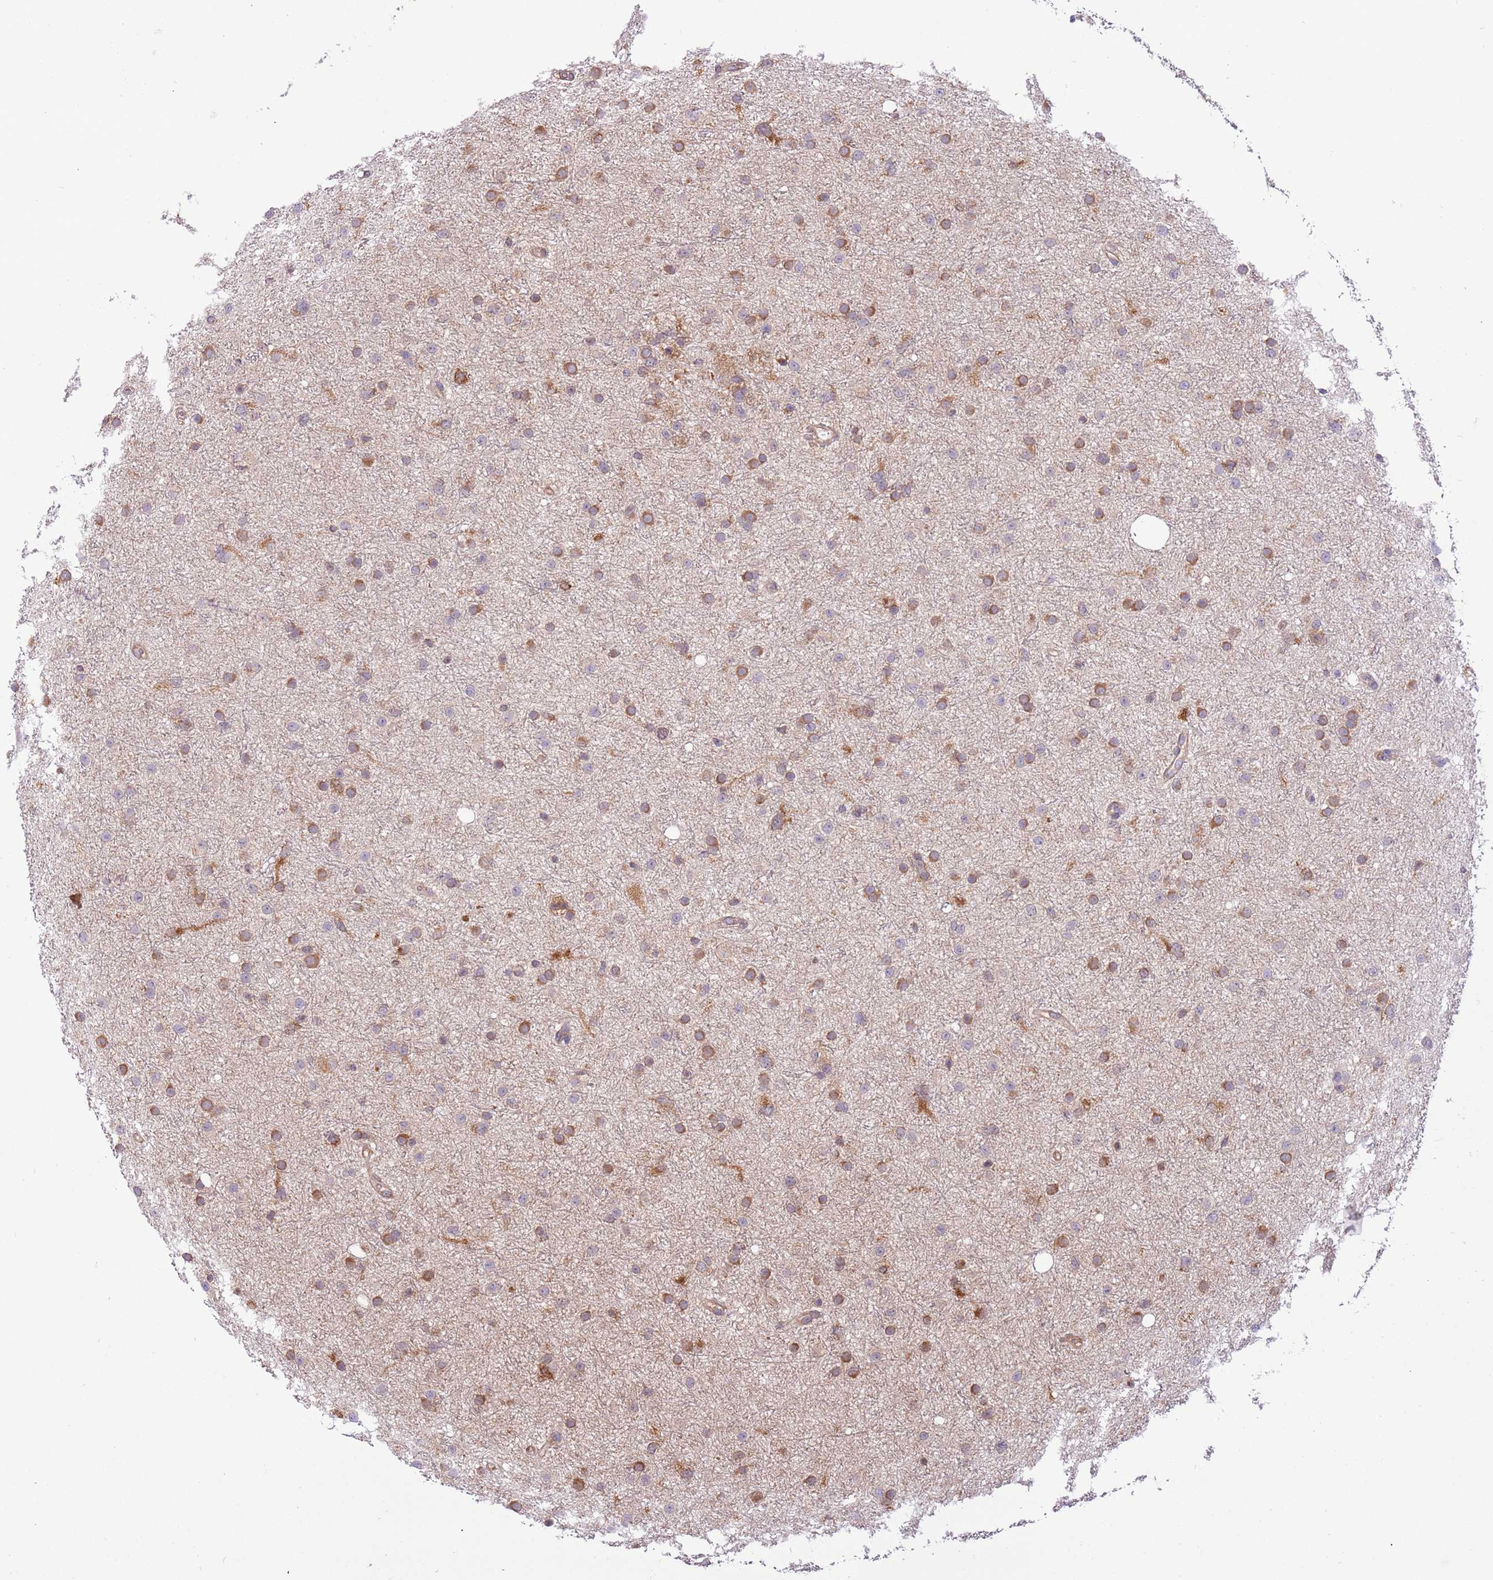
{"staining": {"intensity": "strong", "quantity": "25%-75%", "location": "cytoplasmic/membranous"}, "tissue": "glioma", "cell_type": "Tumor cells", "image_type": "cancer", "snomed": [{"axis": "morphology", "description": "Glioma, malignant, Low grade"}, {"axis": "topography", "description": "Cerebral cortex"}], "caption": "A micrograph of low-grade glioma (malignant) stained for a protein shows strong cytoplasmic/membranous brown staining in tumor cells. (IHC, brightfield microscopy, high magnification).", "gene": "STIP1", "patient": {"sex": "female", "age": 39}}